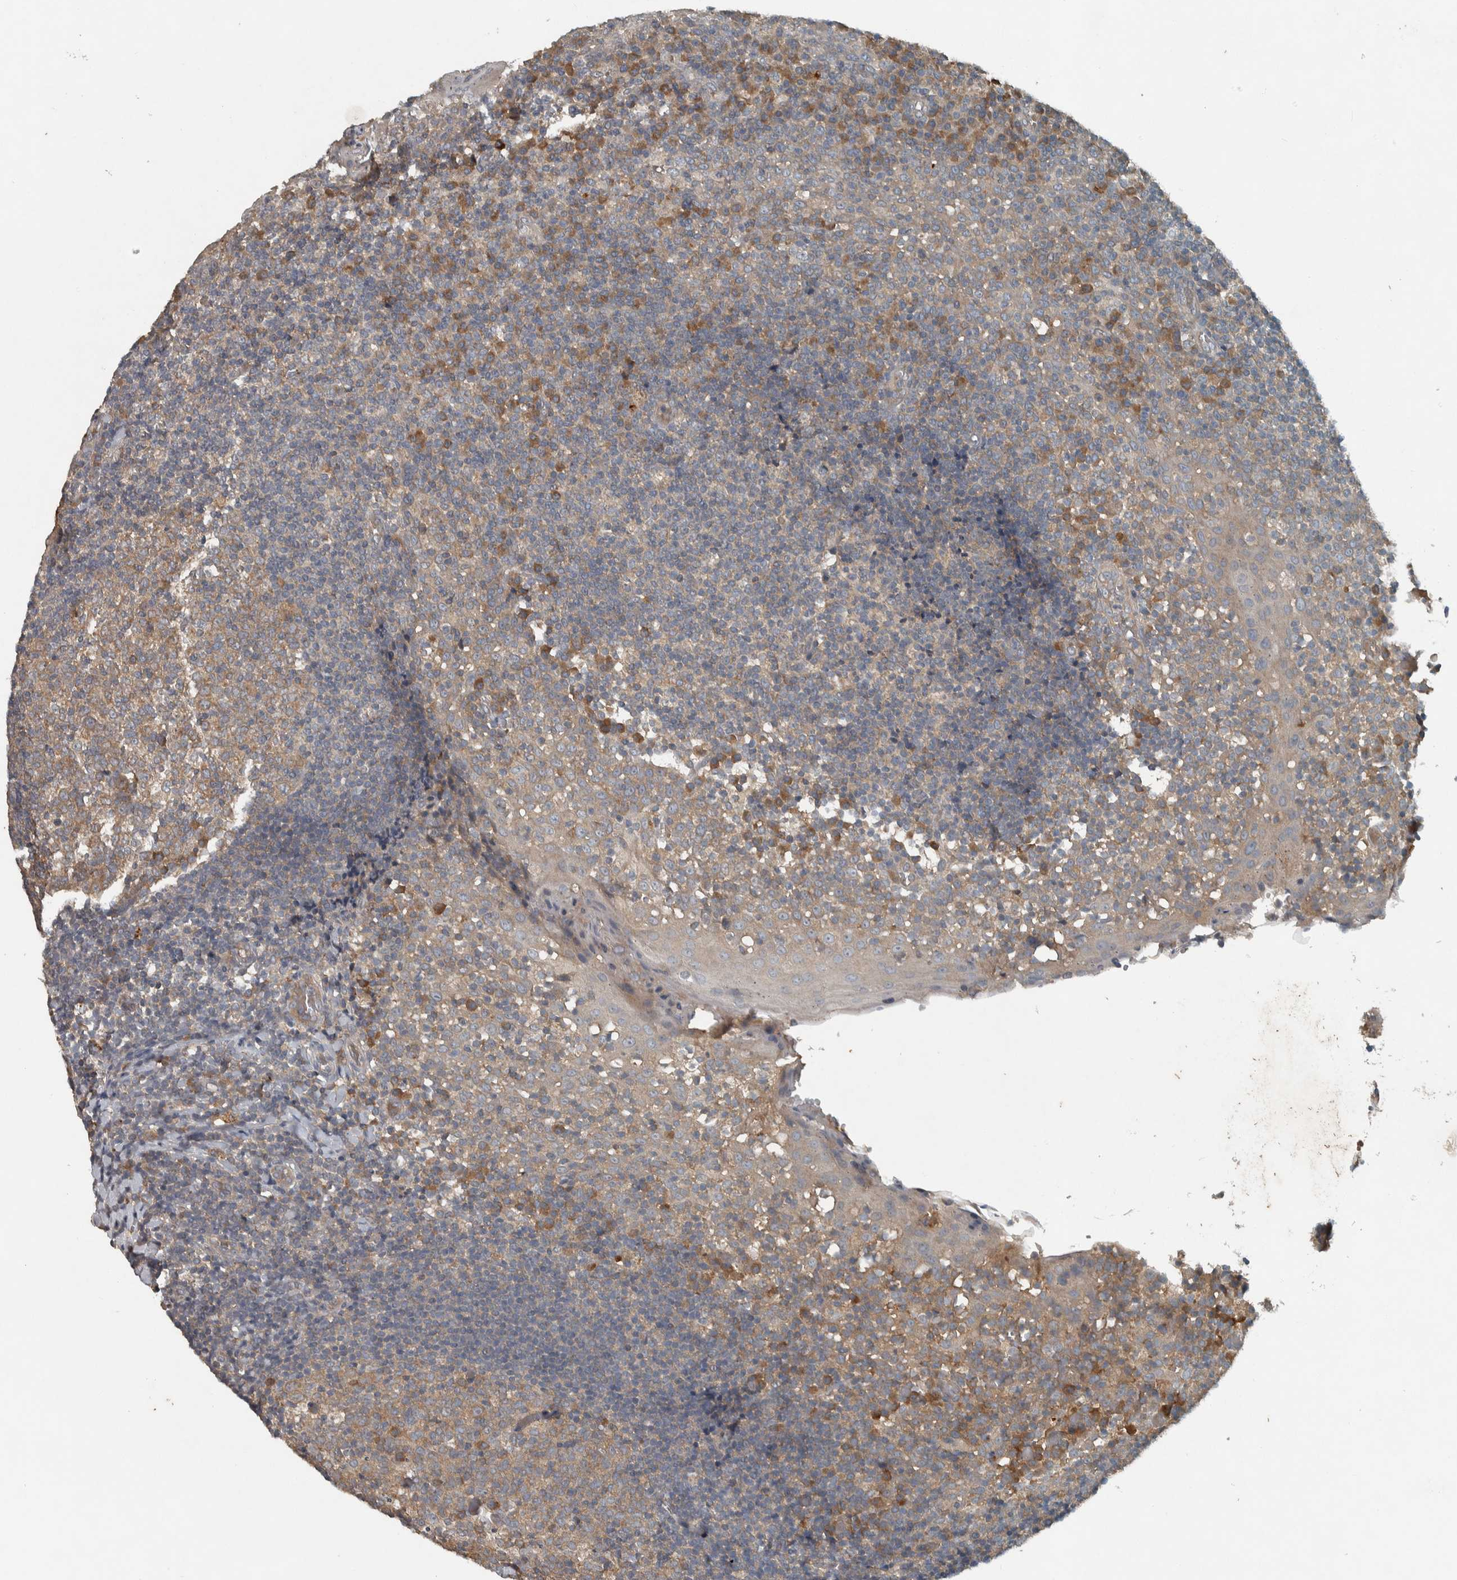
{"staining": {"intensity": "weak", "quantity": ">75%", "location": "cytoplasmic/membranous"}, "tissue": "tonsil", "cell_type": "Germinal center cells", "image_type": "normal", "snomed": [{"axis": "morphology", "description": "Normal tissue, NOS"}, {"axis": "topography", "description": "Tonsil"}], "caption": "Tonsil stained for a protein (brown) displays weak cytoplasmic/membranous positive positivity in approximately >75% of germinal center cells.", "gene": "CLCN2", "patient": {"sex": "female", "age": 19}}